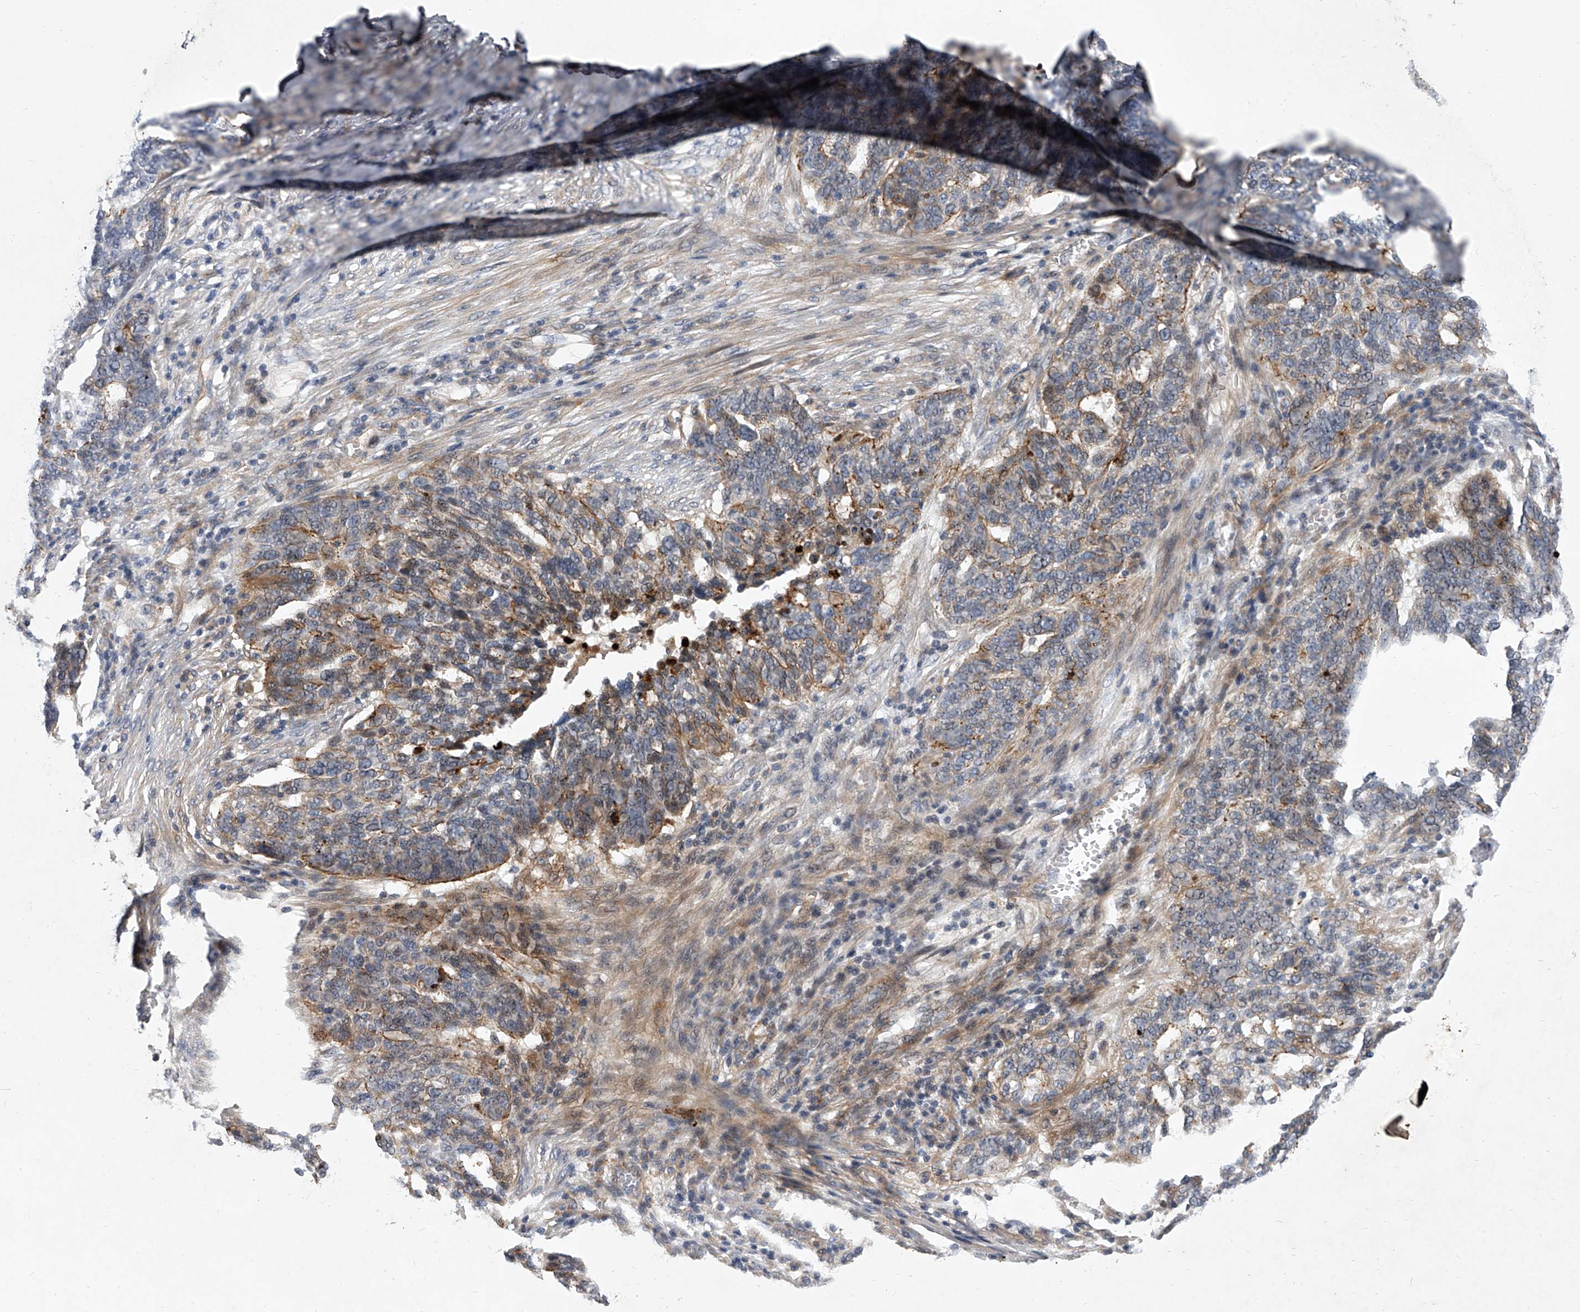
{"staining": {"intensity": "moderate", "quantity": "25%-75%", "location": "cytoplasmic/membranous"}, "tissue": "ovarian cancer", "cell_type": "Tumor cells", "image_type": "cancer", "snomed": [{"axis": "morphology", "description": "Cystadenocarcinoma, serous, NOS"}, {"axis": "topography", "description": "Ovary"}], "caption": "Immunohistochemistry (IHC) (DAB) staining of human ovarian cancer demonstrates moderate cytoplasmic/membranous protein expression in about 25%-75% of tumor cells.", "gene": "MINDY4", "patient": {"sex": "female", "age": 59}}